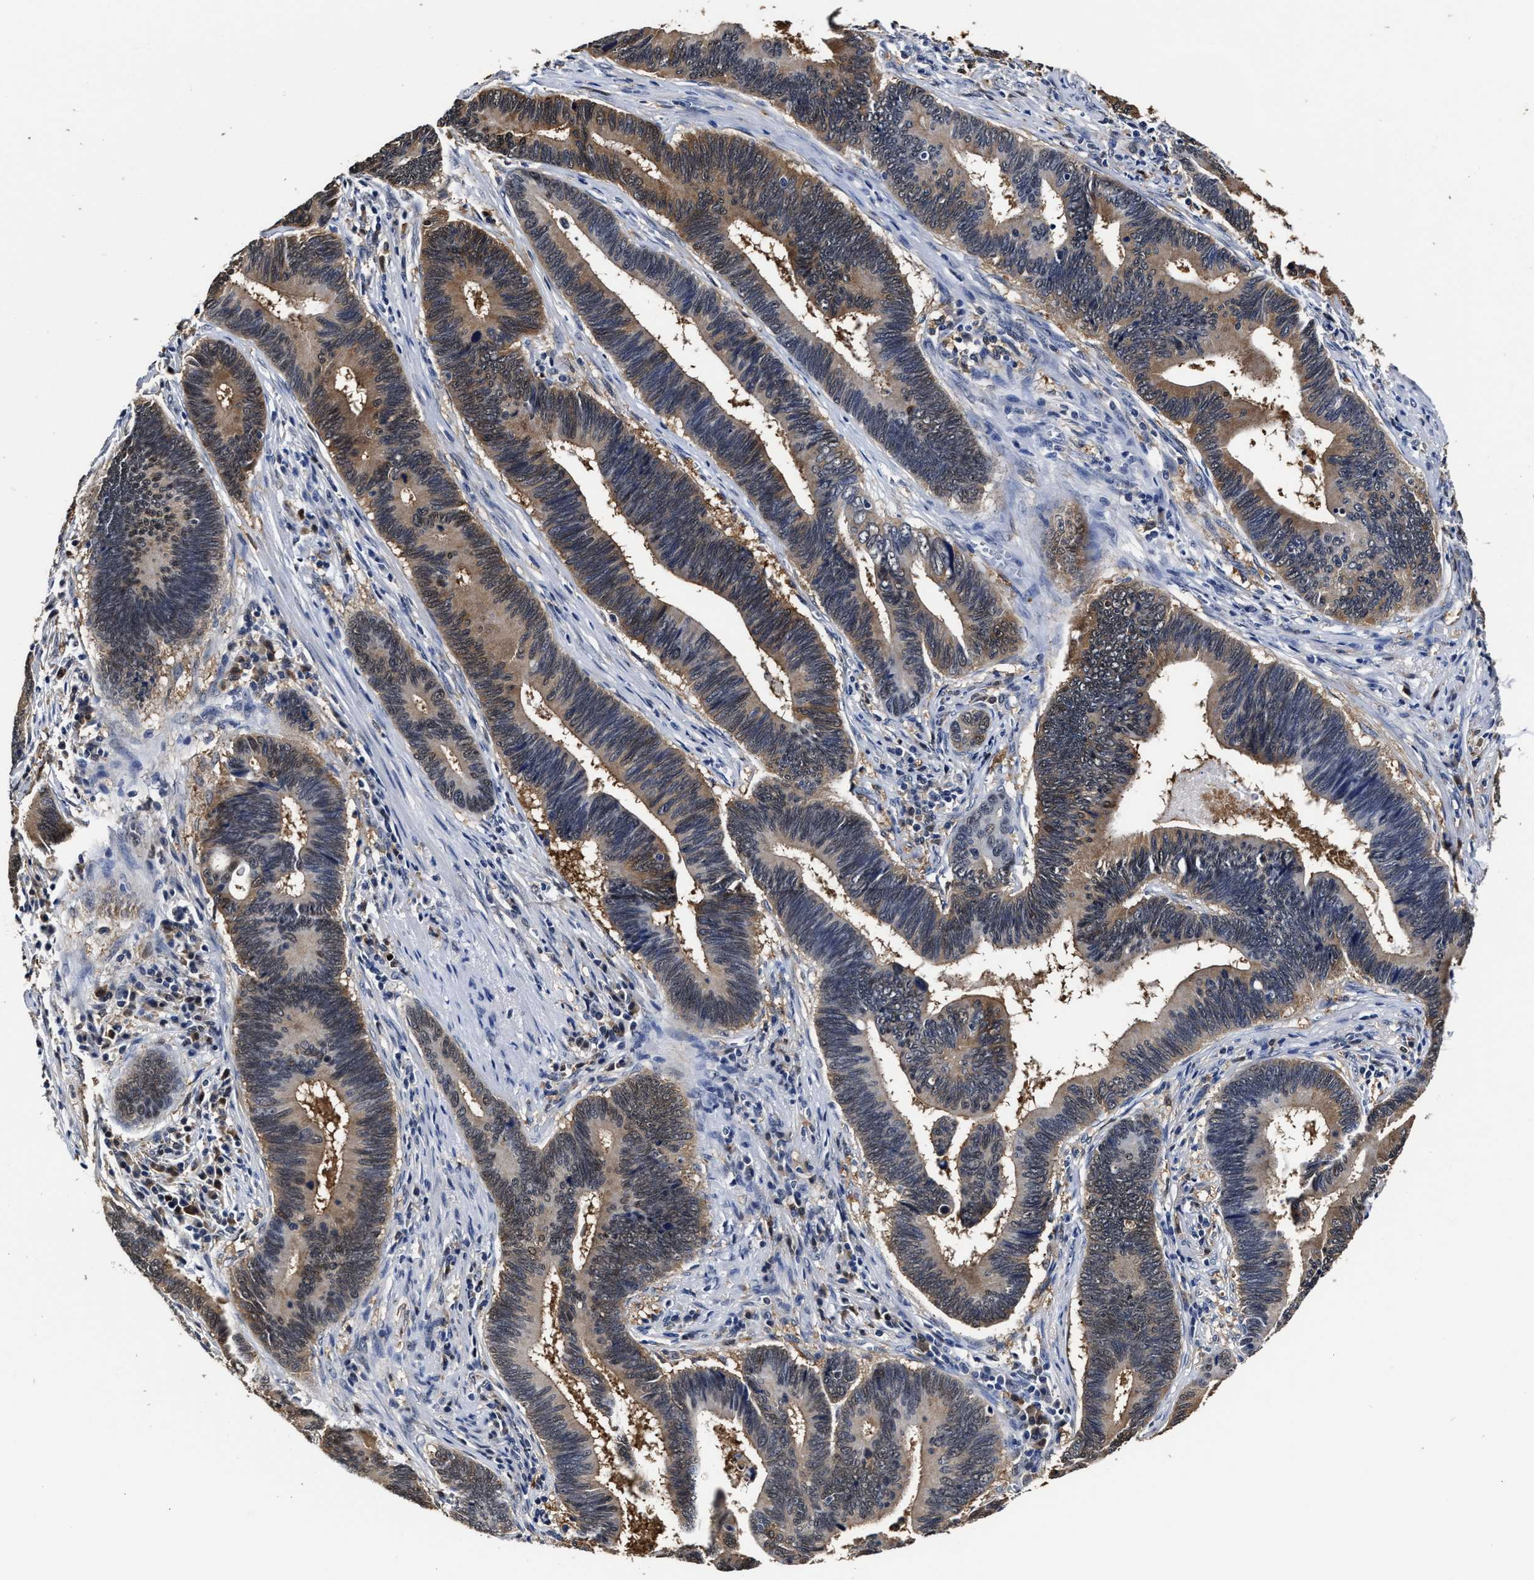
{"staining": {"intensity": "strong", "quantity": "25%-75%", "location": "cytoplasmic/membranous"}, "tissue": "pancreatic cancer", "cell_type": "Tumor cells", "image_type": "cancer", "snomed": [{"axis": "morphology", "description": "Adenocarcinoma, NOS"}, {"axis": "topography", "description": "Pancreas"}], "caption": "Tumor cells demonstrate high levels of strong cytoplasmic/membranous staining in approximately 25%-75% of cells in pancreatic cancer.", "gene": "PRPF4B", "patient": {"sex": "female", "age": 70}}